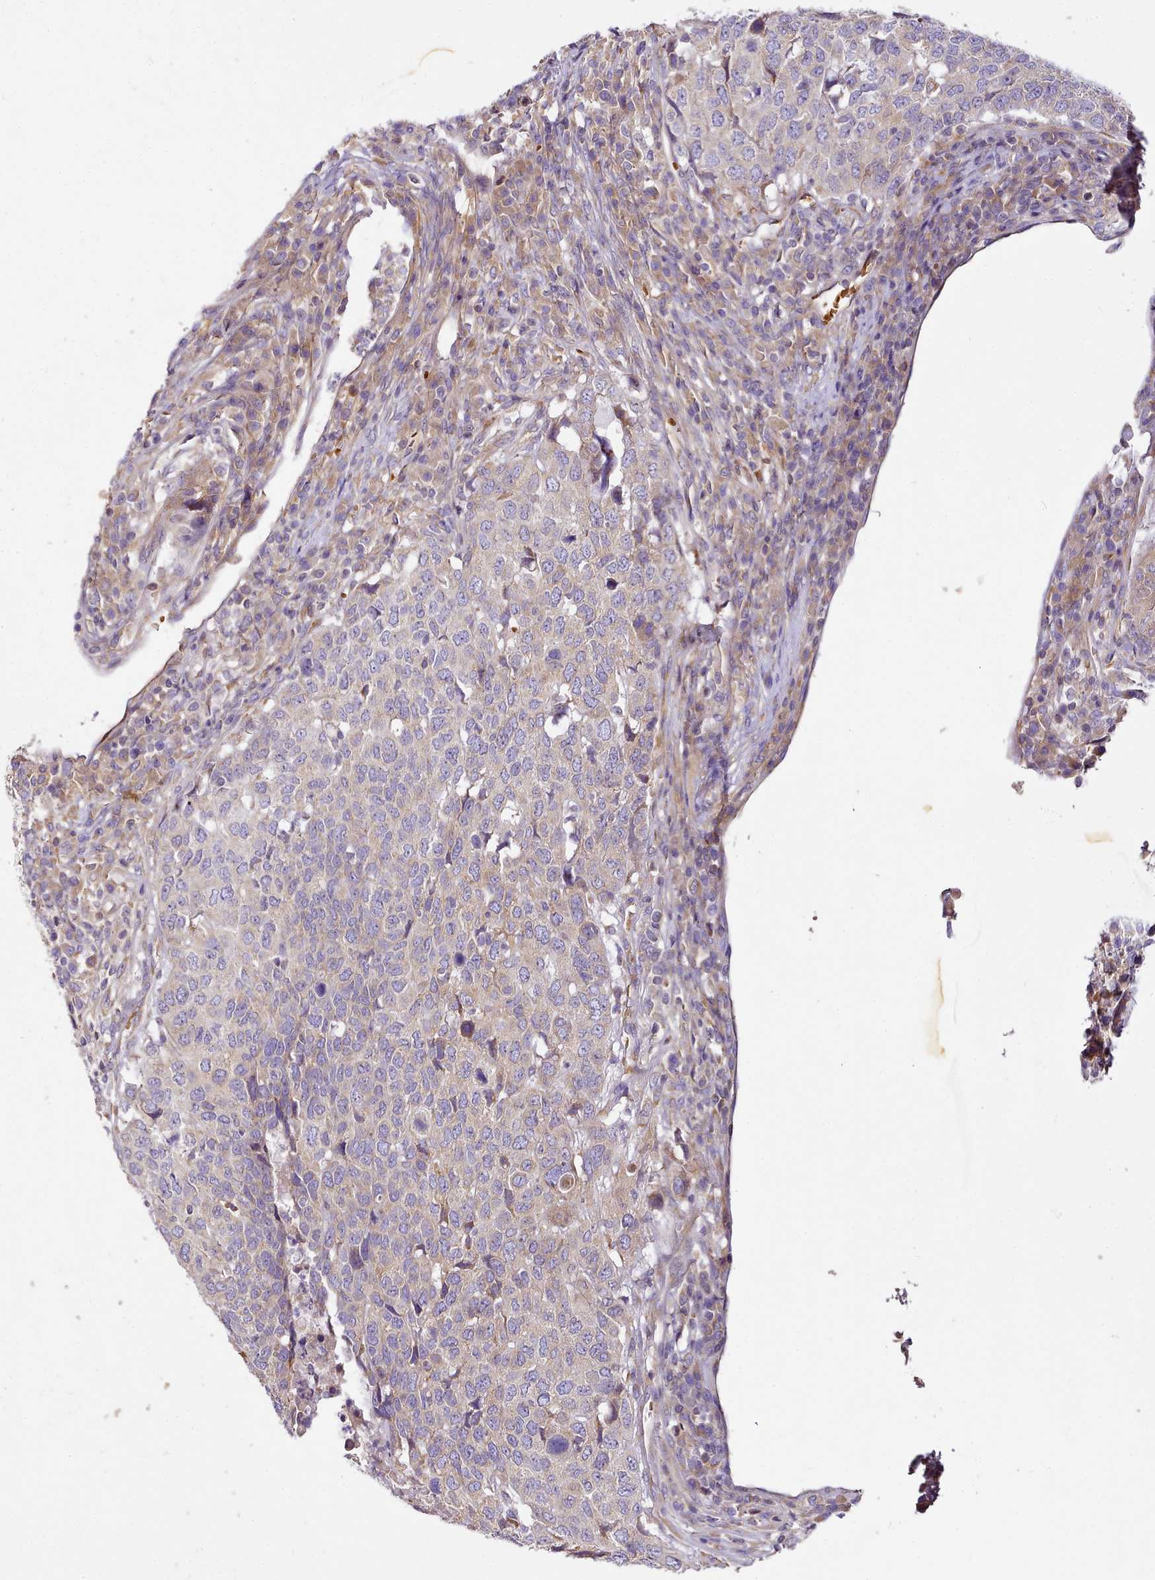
{"staining": {"intensity": "negative", "quantity": "none", "location": "none"}, "tissue": "head and neck cancer", "cell_type": "Tumor cells", "image_type": "cancer", "snomed": [{"axis": "morphology", "description": "Squamous cell carcinoma, NOS"}, {"axis": "topography", "description": "Head-Neck"}], "caption": "Immunohistochemical staining of human head and neck squamous cell carcinoma displays no significant staining in tumor cells.", "gene": "NBPF1", "patient": {"sex": "male", "age": 66}}